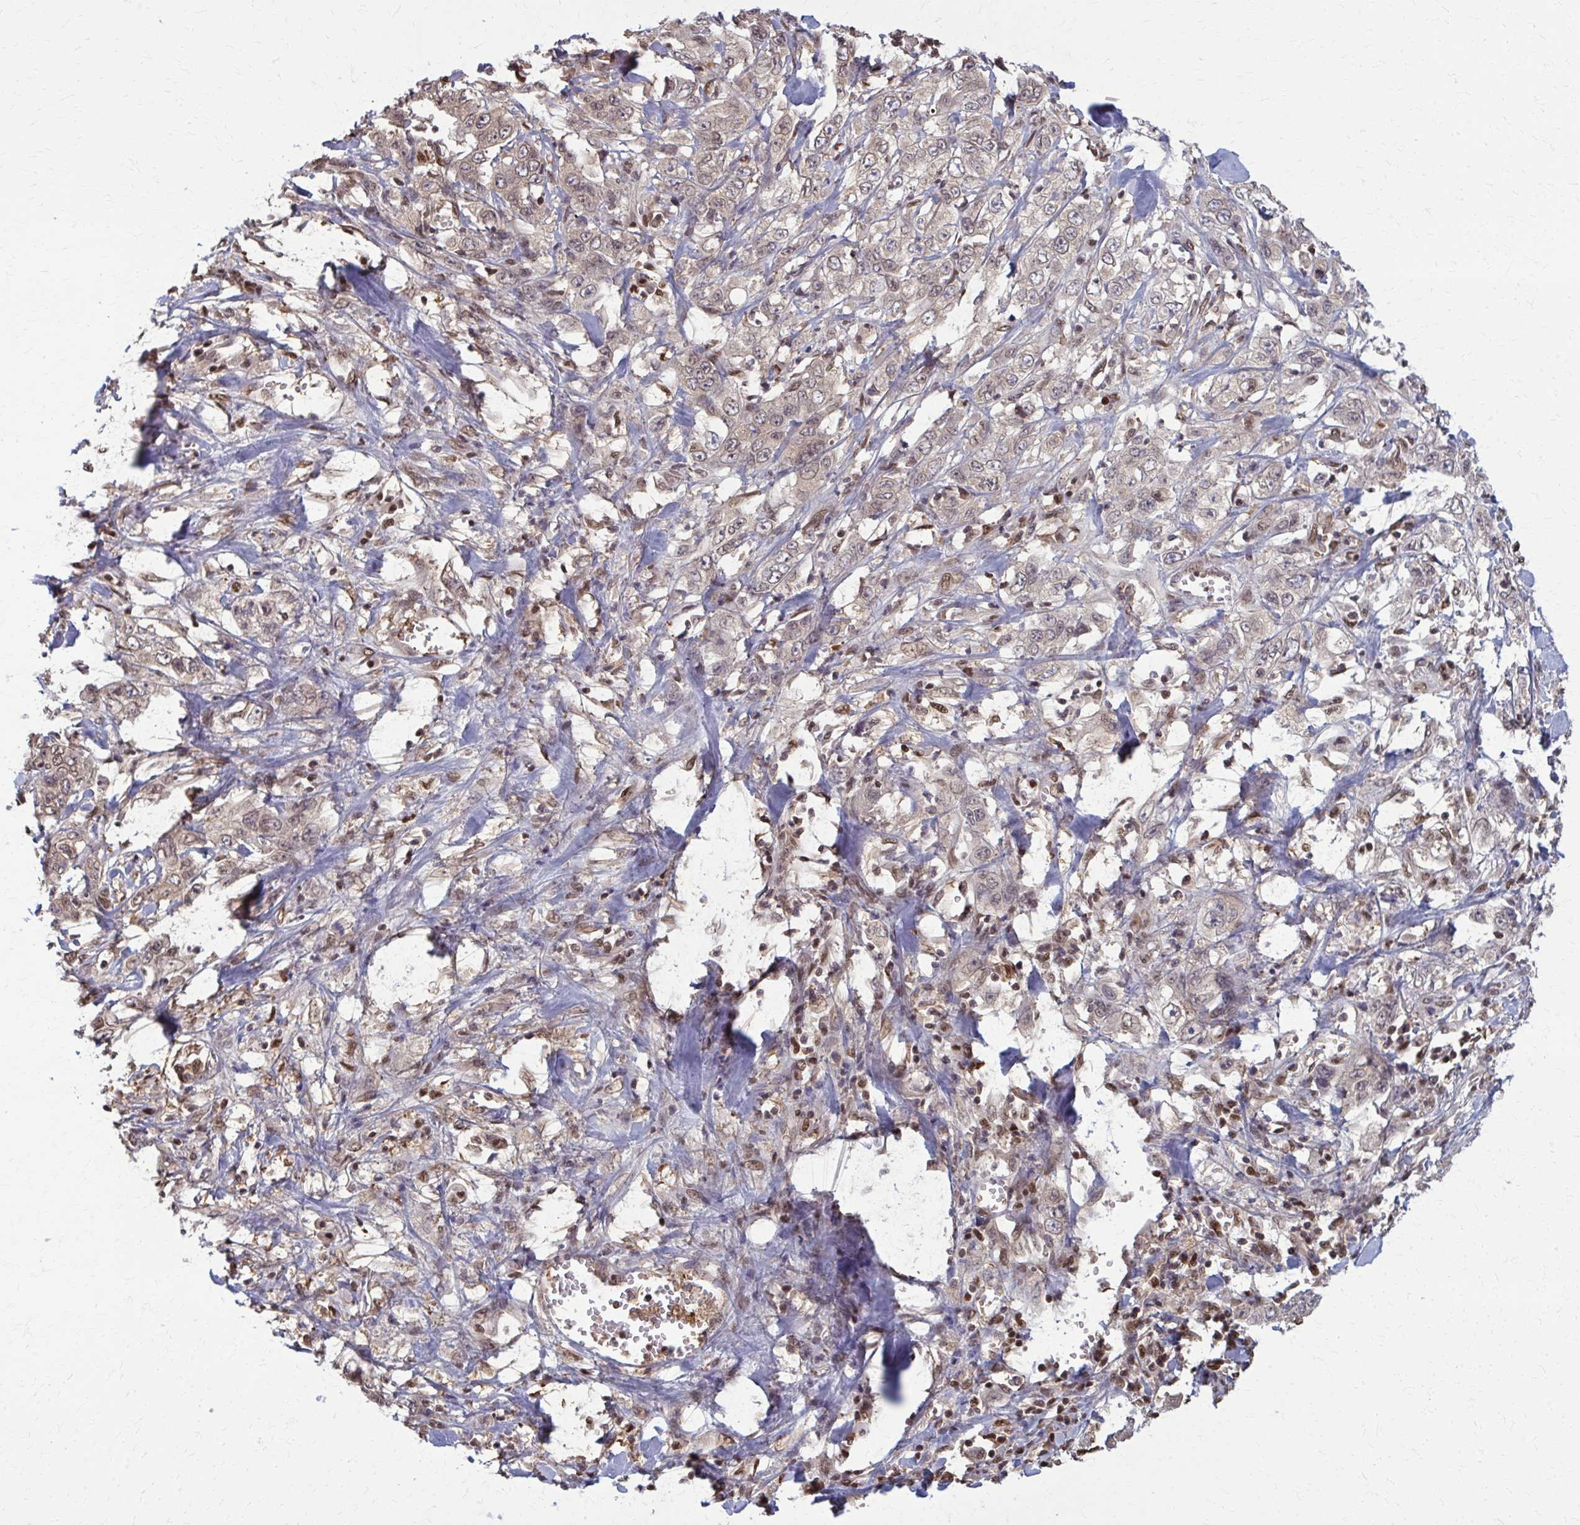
{"staining": {"intensity": "weak", "quantity": "<25%", "location": "cytoplasmic/membranous"}, "tissue": "stomach cancer", "cell_type": "Tumor cells", "image_type": "cancer", "snomed": [{"axis": "morphology", "description": "Adenocarcinoma, NOS"}, {"axis": "topography", "description": "Stomach, upper"}], "caption": "Protein analysis of adenocarcinoma (stomach) shows no significant positivity in tumor cells. Brightfield microscopy of immunohistochemistry (IHC) stained with DAB (brown) and hematoxylin (blue), captured at high magnification.", "gene": "MDH1", "patient": {"sex": "male", "age": 62}}